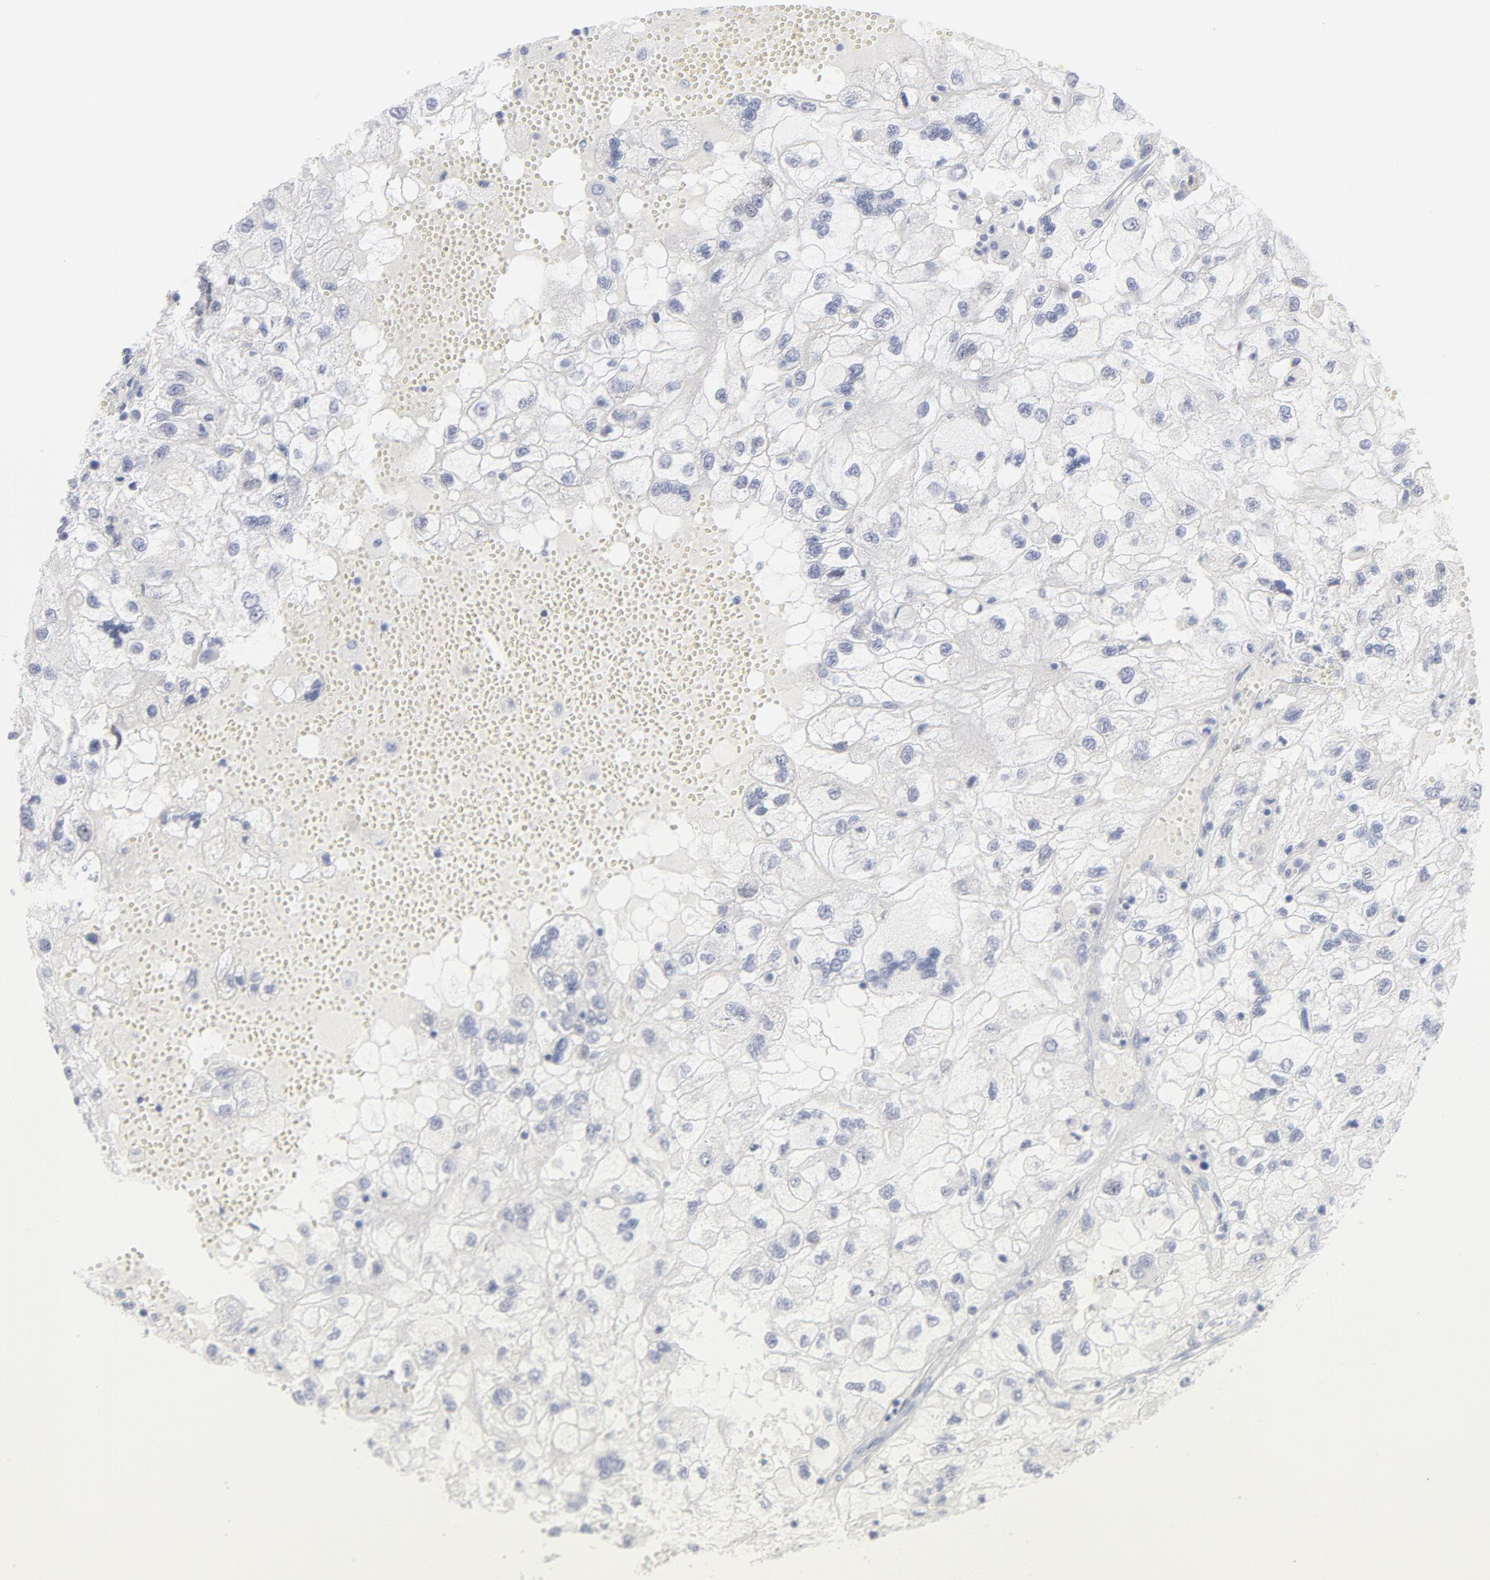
{"staining": {"intensity": "negative", "quantity": "none", "location": "none"}, "tissue": "renal cancer", "cell_type": "Tumor cells", "image_type": "cancer", "snomed": [{"axis": "morphology", "description": "Normal tissue, NOS"}, {"axis": "morphology", "description": "Adenocarcinoma, NOS"}, {"axis": "topography", "description": "Kidney"}], "caption": "Tumor cells are negative for brown protein staining in renal cancer.", "gene": "MCM7", "patient": {"sex": "male", "age": 71}}